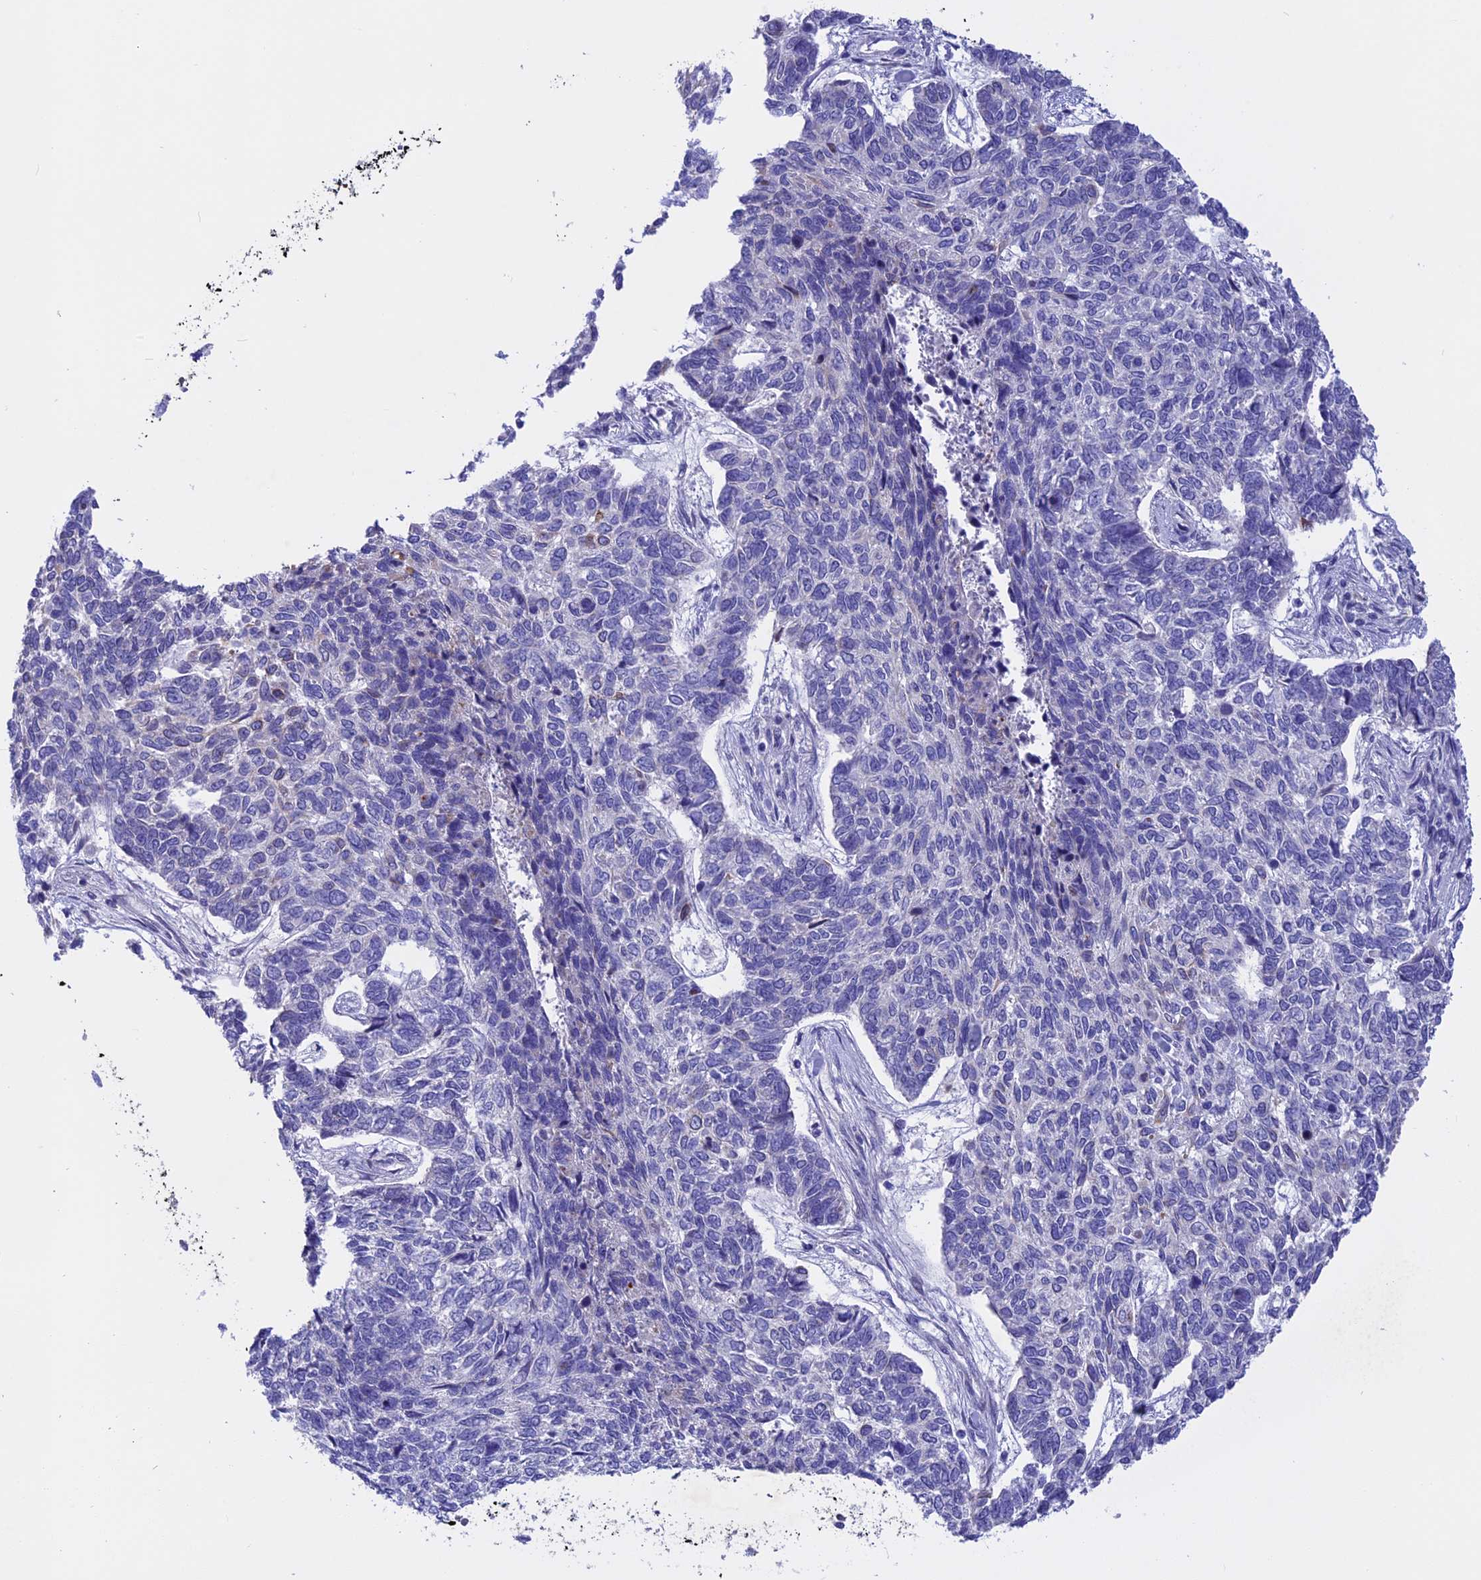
{"staining": {"intensity": "negative", "quantity": "none", "location": "none"}, "tissue": "skin cancer", "cell_type": "Tumor cells", "image_type": "cancer", "snomed": [{"axis": "morphology", "description": "Basal cell carcinoma"}, {"axis": "topography", "description": "Skin"}], "caption": "Immunohistochemistry (IHC) micrograph of skin cancer (basal cell carcinoma) stained for a protein (brown), which exhibits no staining in tumor cells. (Immunohistochemistry, brightfield microscopy, high magnification).", "gene": "TMEM138", "patient": {"sex": "female", "age": 65}}